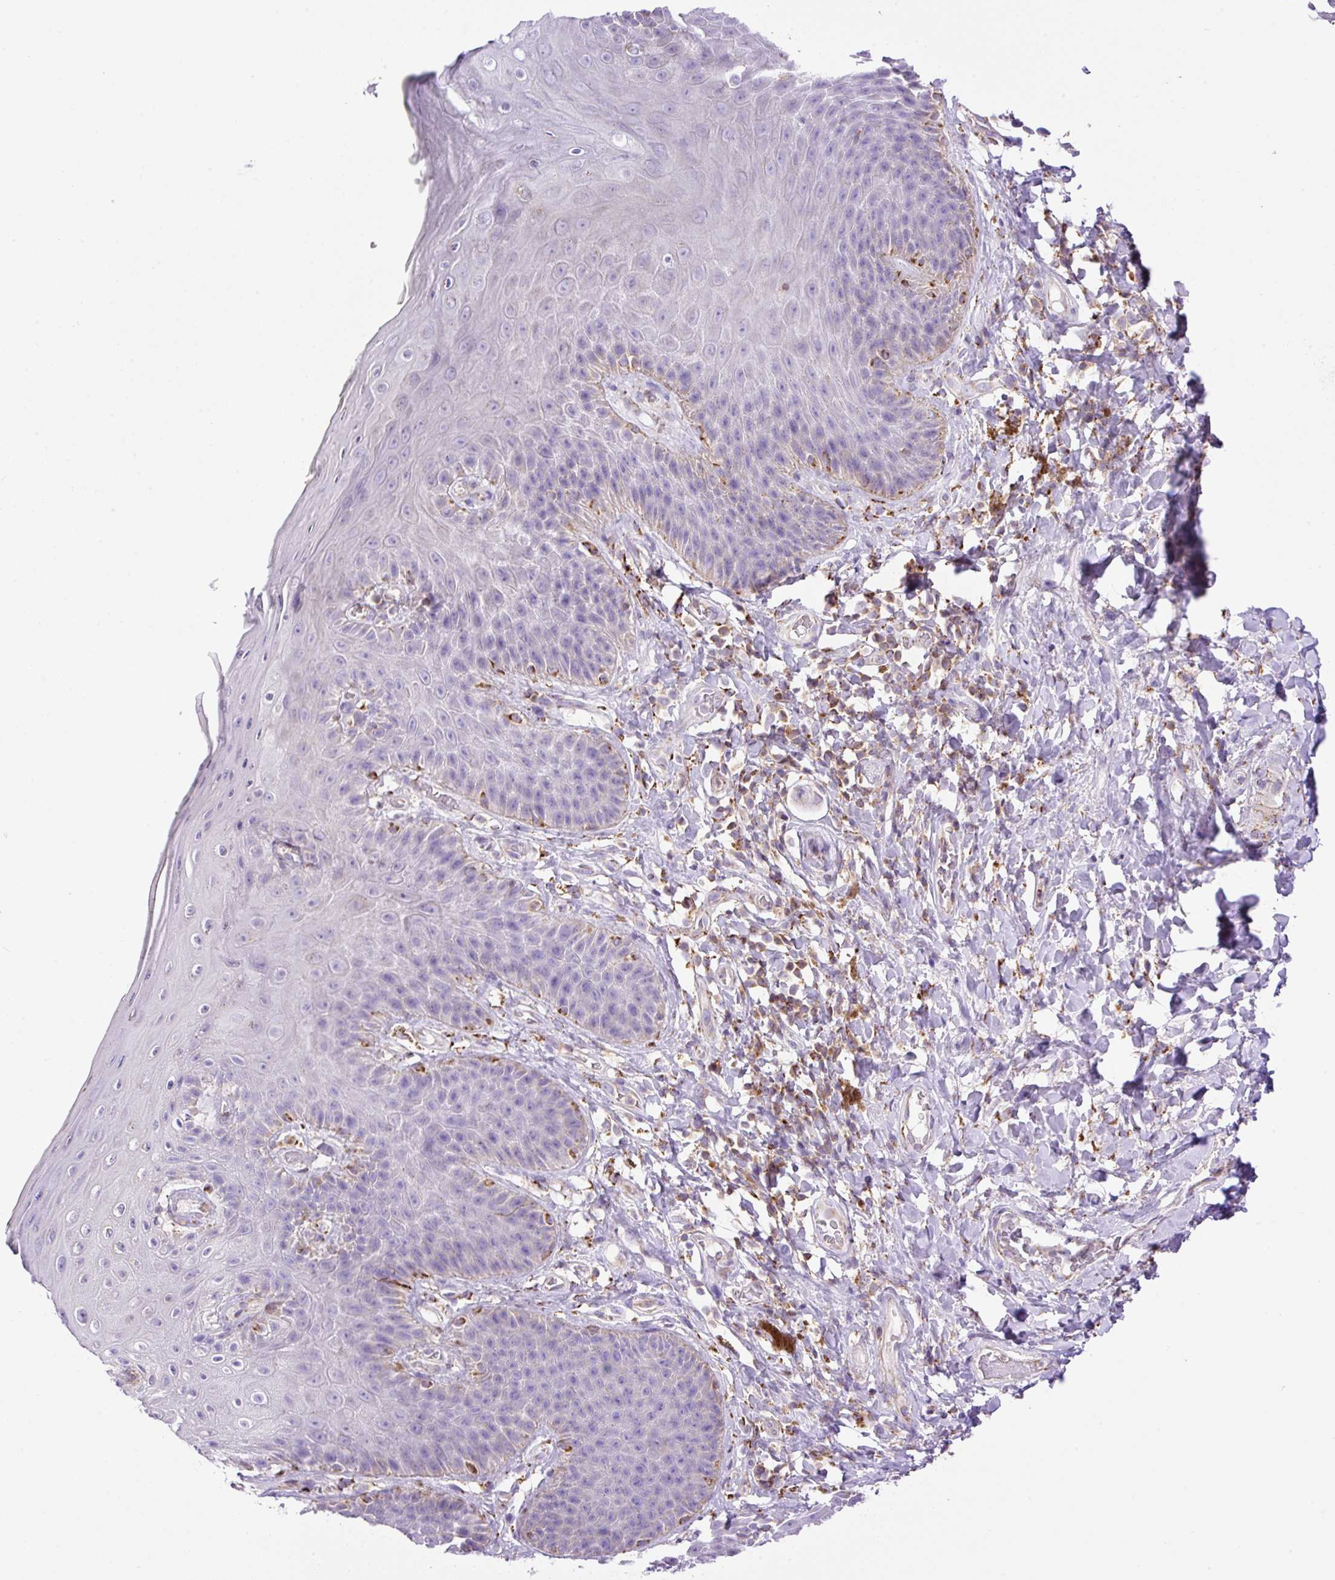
{"staining": {"intensity": "negative", "quantity": "none", "location": "none"}, "tissue": "skin", "cell_type": "Epidermal cells", "image_type": "normal", "snomed": [{"axis": "morphology", "description": "Normal tissue, NOS"}, {"axis": "topography", "description": "Anal"}, {"axis": "topography", "description": "Peripheral nerve tissue"}], "caption": "Immunohistochemistry image of unremarkable skin: human skin stained with DAB displays no significant protein expression in epidermal cells. The staining was performed using DAB to visualize the protein expression in brown, while the nuclei were stained in blue with hematoxylin (Magnification: 20x).", "gene": "NF1", "patient": {"sex": "male", "age": 53}}